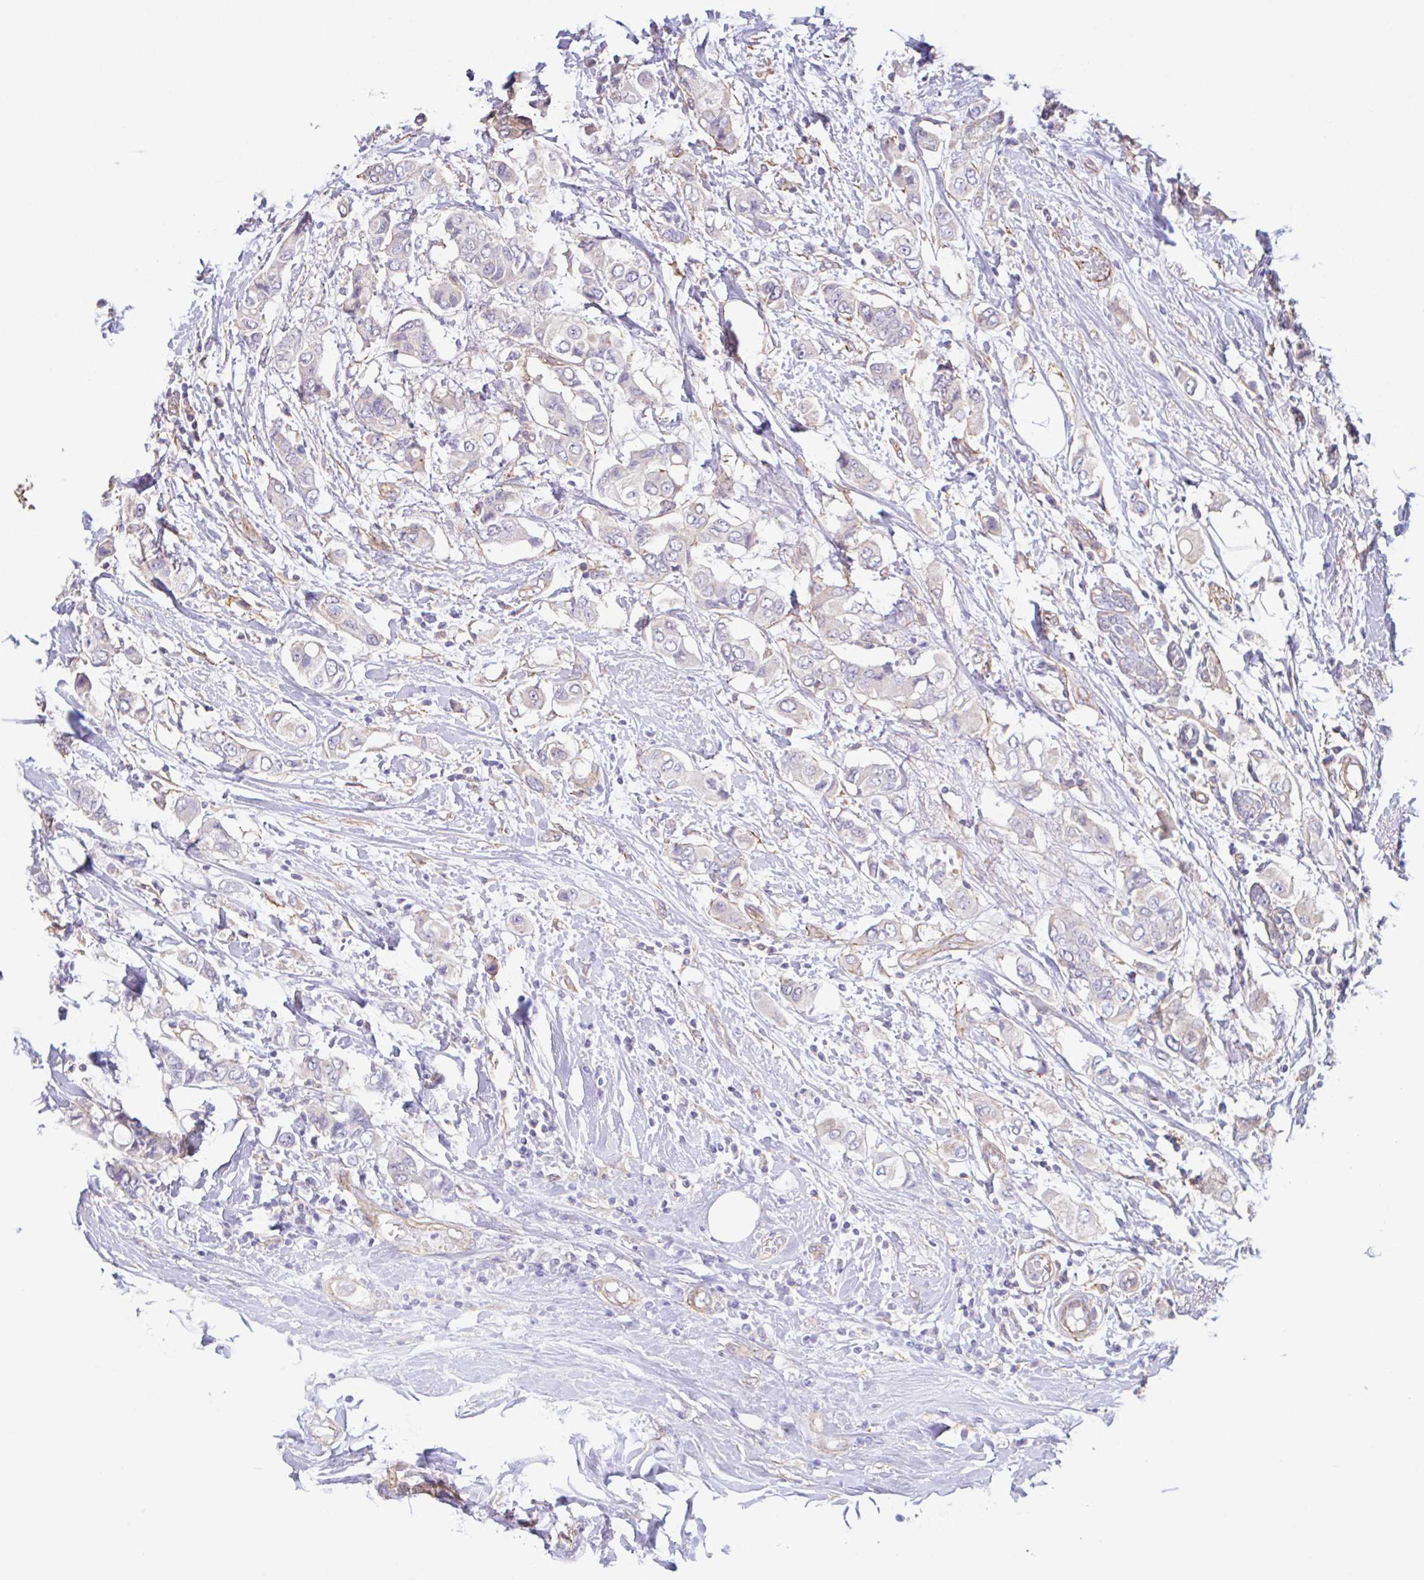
{"staining": {"intensity": "negative", "quantity": "none", "location": "none"}, "tissue": "breast cancer", "cell_type": "Tumor cells", "image_type": "cancer", "snomed": [{"axis": "morphology", "description": "Lobular carcinoma"}, {"axis": "topography", "description": "Breast"}], "caption": "A histopathology image of breast cancer (lobular carcinoma) stained for a protein displays no brown staining in tumor cells.", "gene": "PLCD4", "patient": {"sex": "female", "age": 51}}